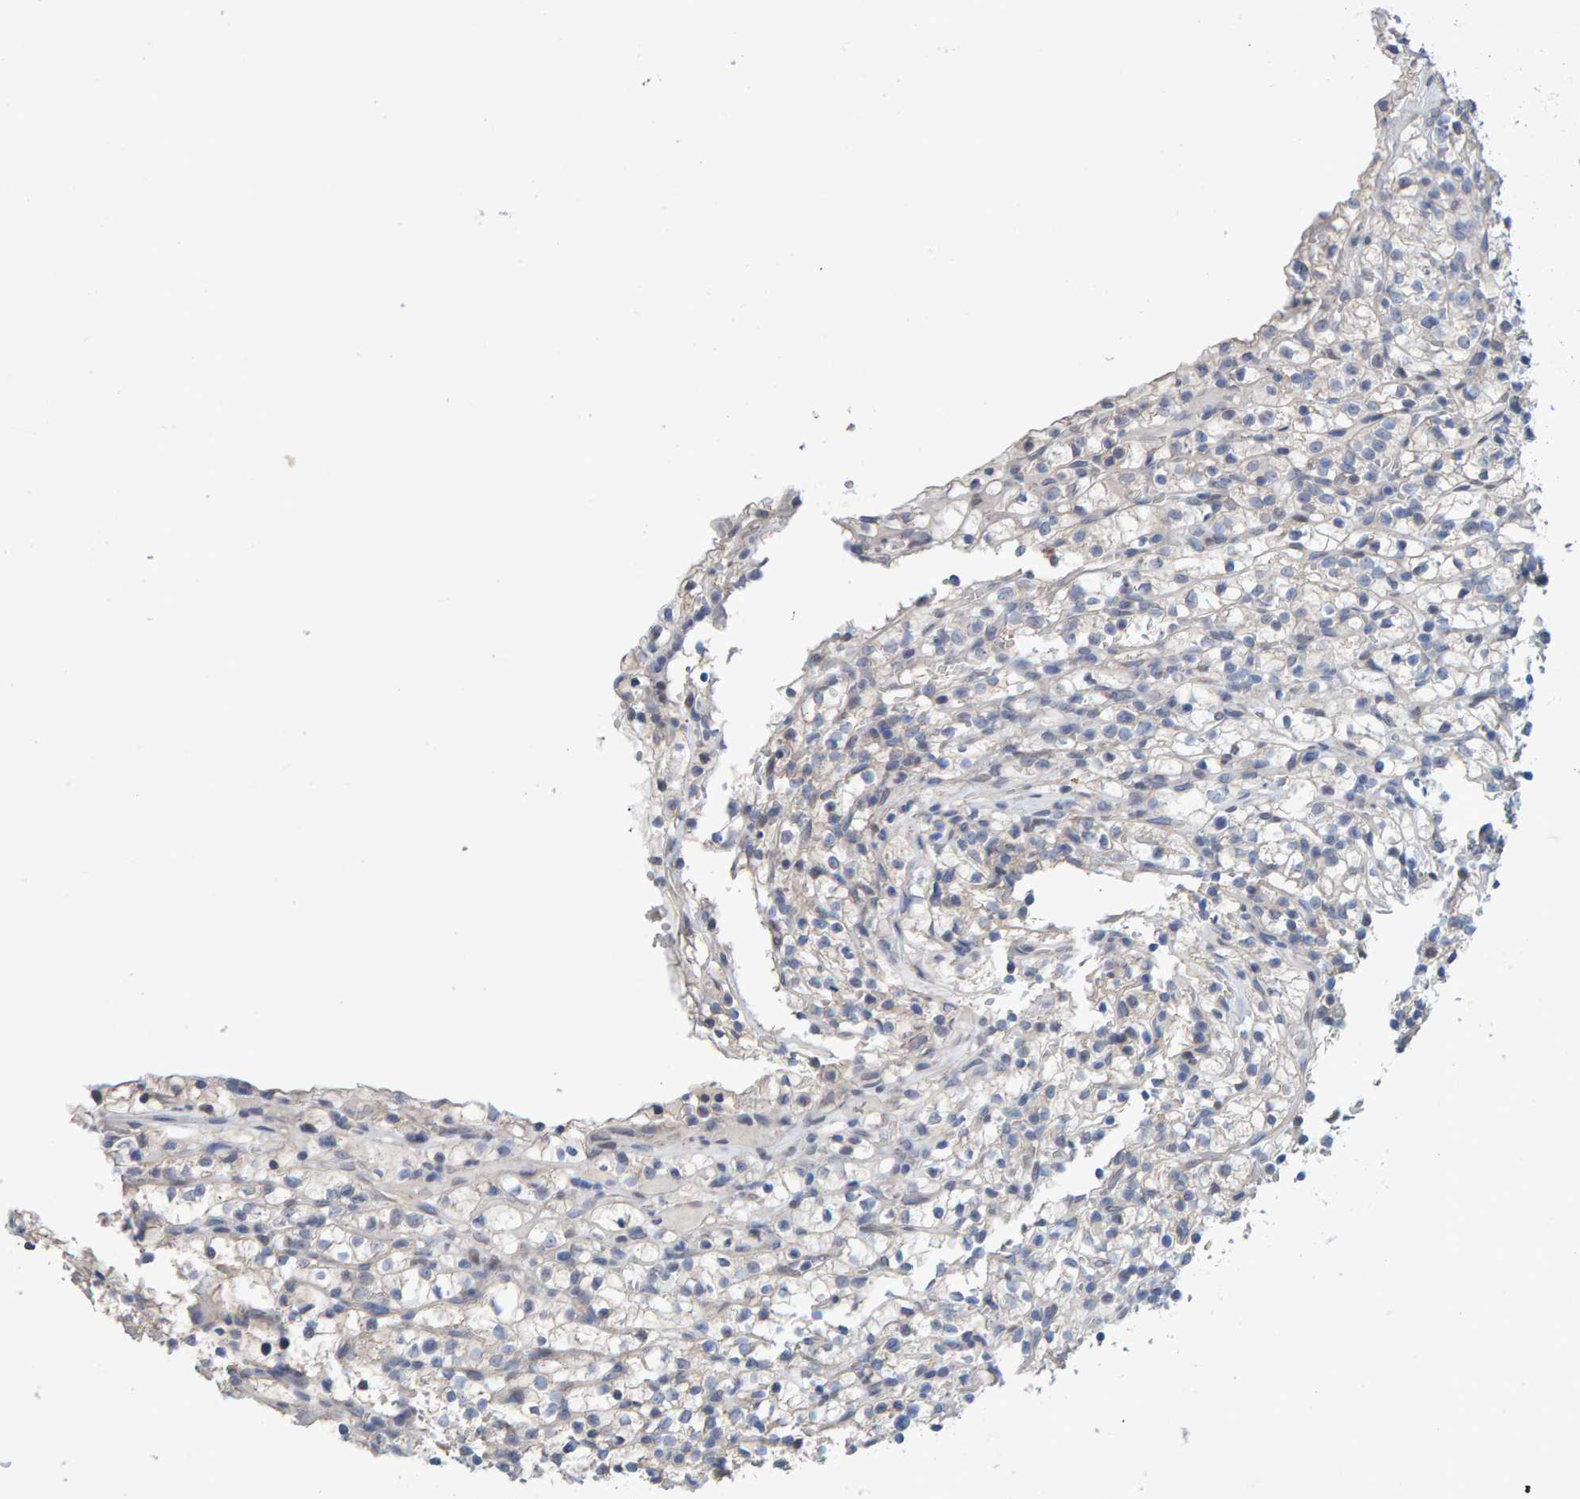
{"staining": {"intensity": "negative", "quantity": "none", "location": "none"}, "tissue": "renal cancer", "cell_type": "Tumor cells", "image_type": "cancer", "snomed": [{"axis": "morphology", "description": "Adenocarcinoma, NOS"}, {"axis": "topography", "description": "Kidney"}], "caption": "Human adenocarcinoma (renal) stained for a protein using immunohistochemistry (IHC) exhibits no expression in tumor cells.", "gene": "USP43", "patient": {"sex": "female", "age": 57}}